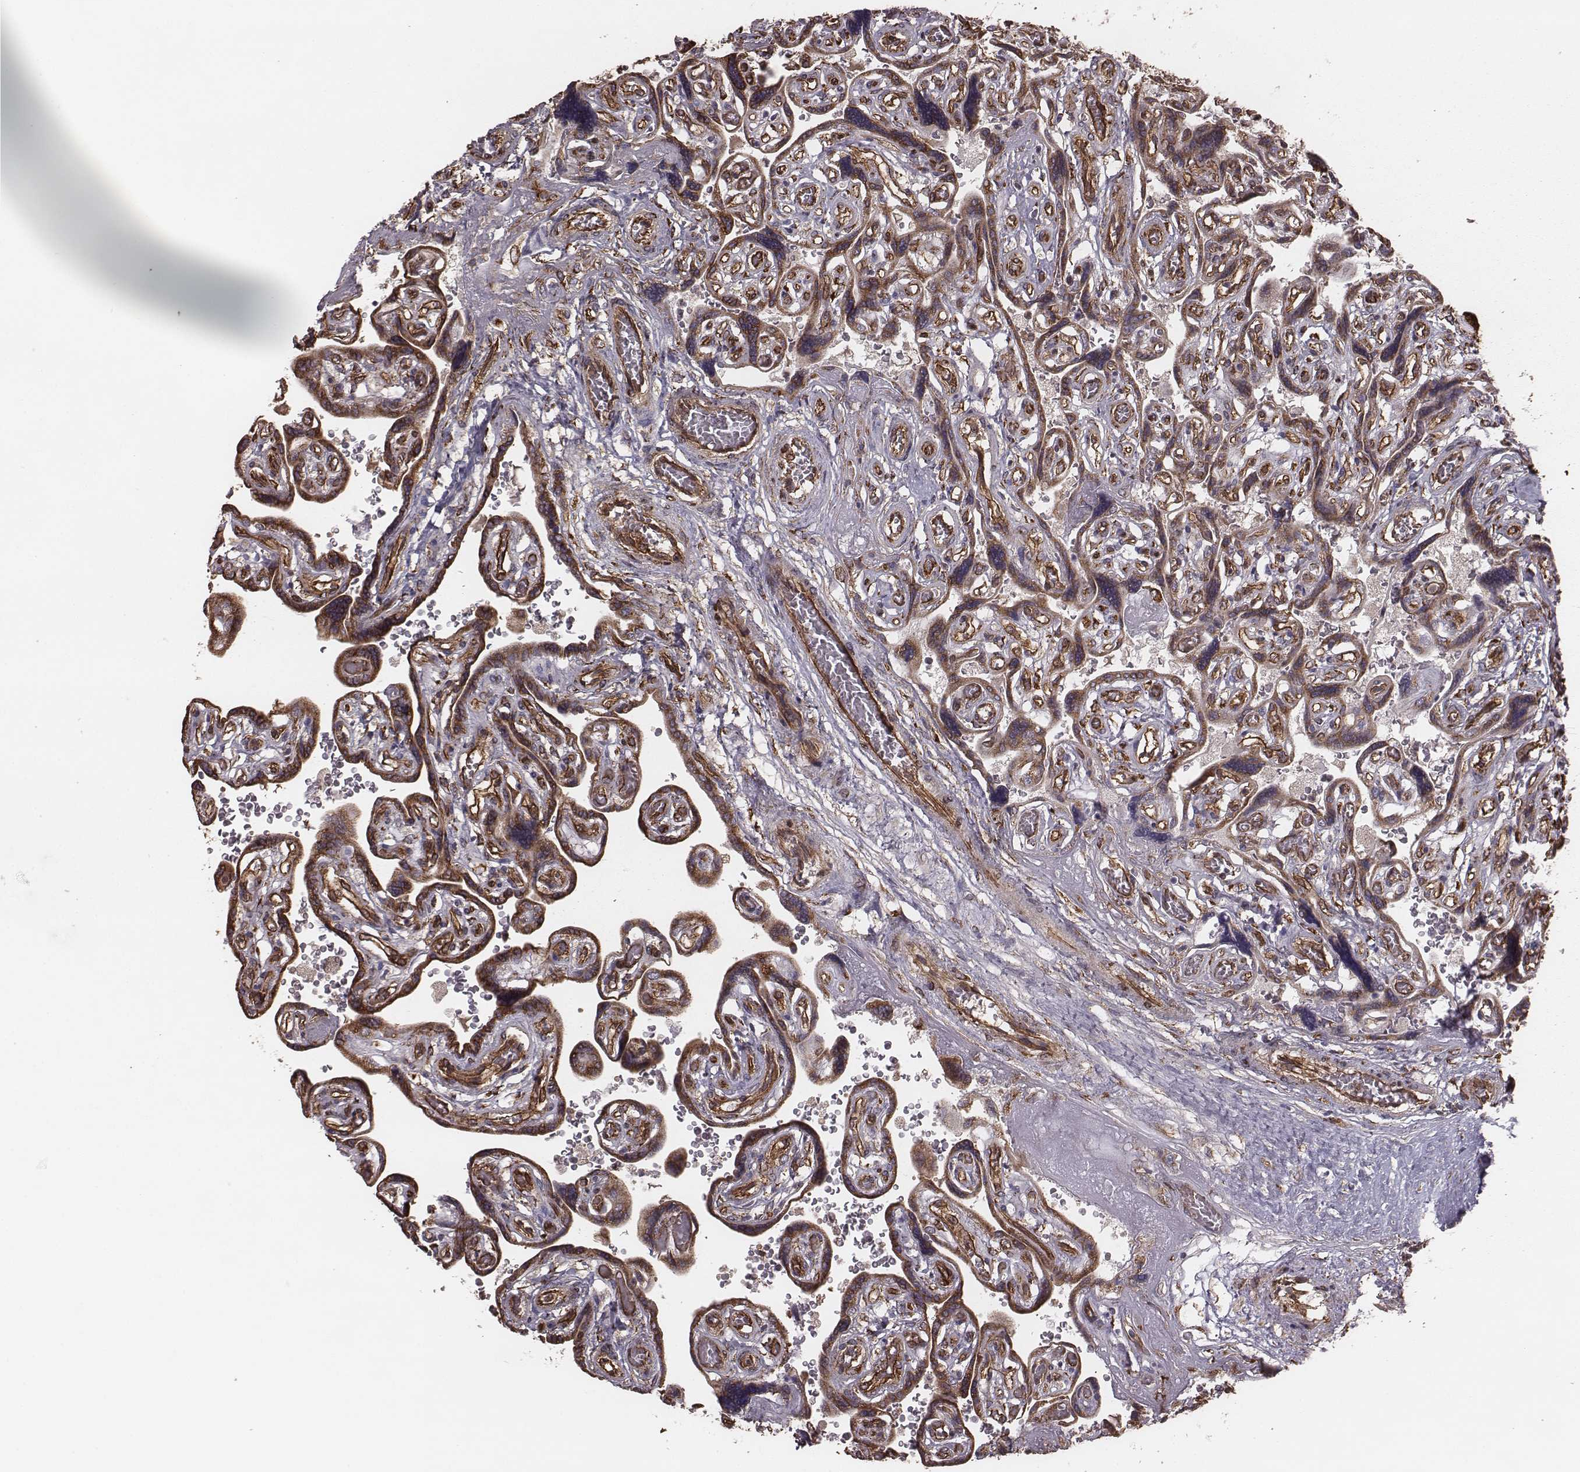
{"staining": {"intensity": "strong", "quantity": ">75%", "location": "cytoplasmic/membranous"}, "tissue": "placenta", "cell_type": "Decidual cells", "image_type": "normal", "snomed": [{"axis": "morphology", "description": "Normal tissue, NOS"}, {"axis": "topography", "description": "Placenta"}], "caption": "Decidual cells demonstrate high levels of strong cytoplasmic/membranous expression in approximately >75% of cells in benign placenta.", "gene": "PALMD", "patient": {"sex": "female", "age": 32}}